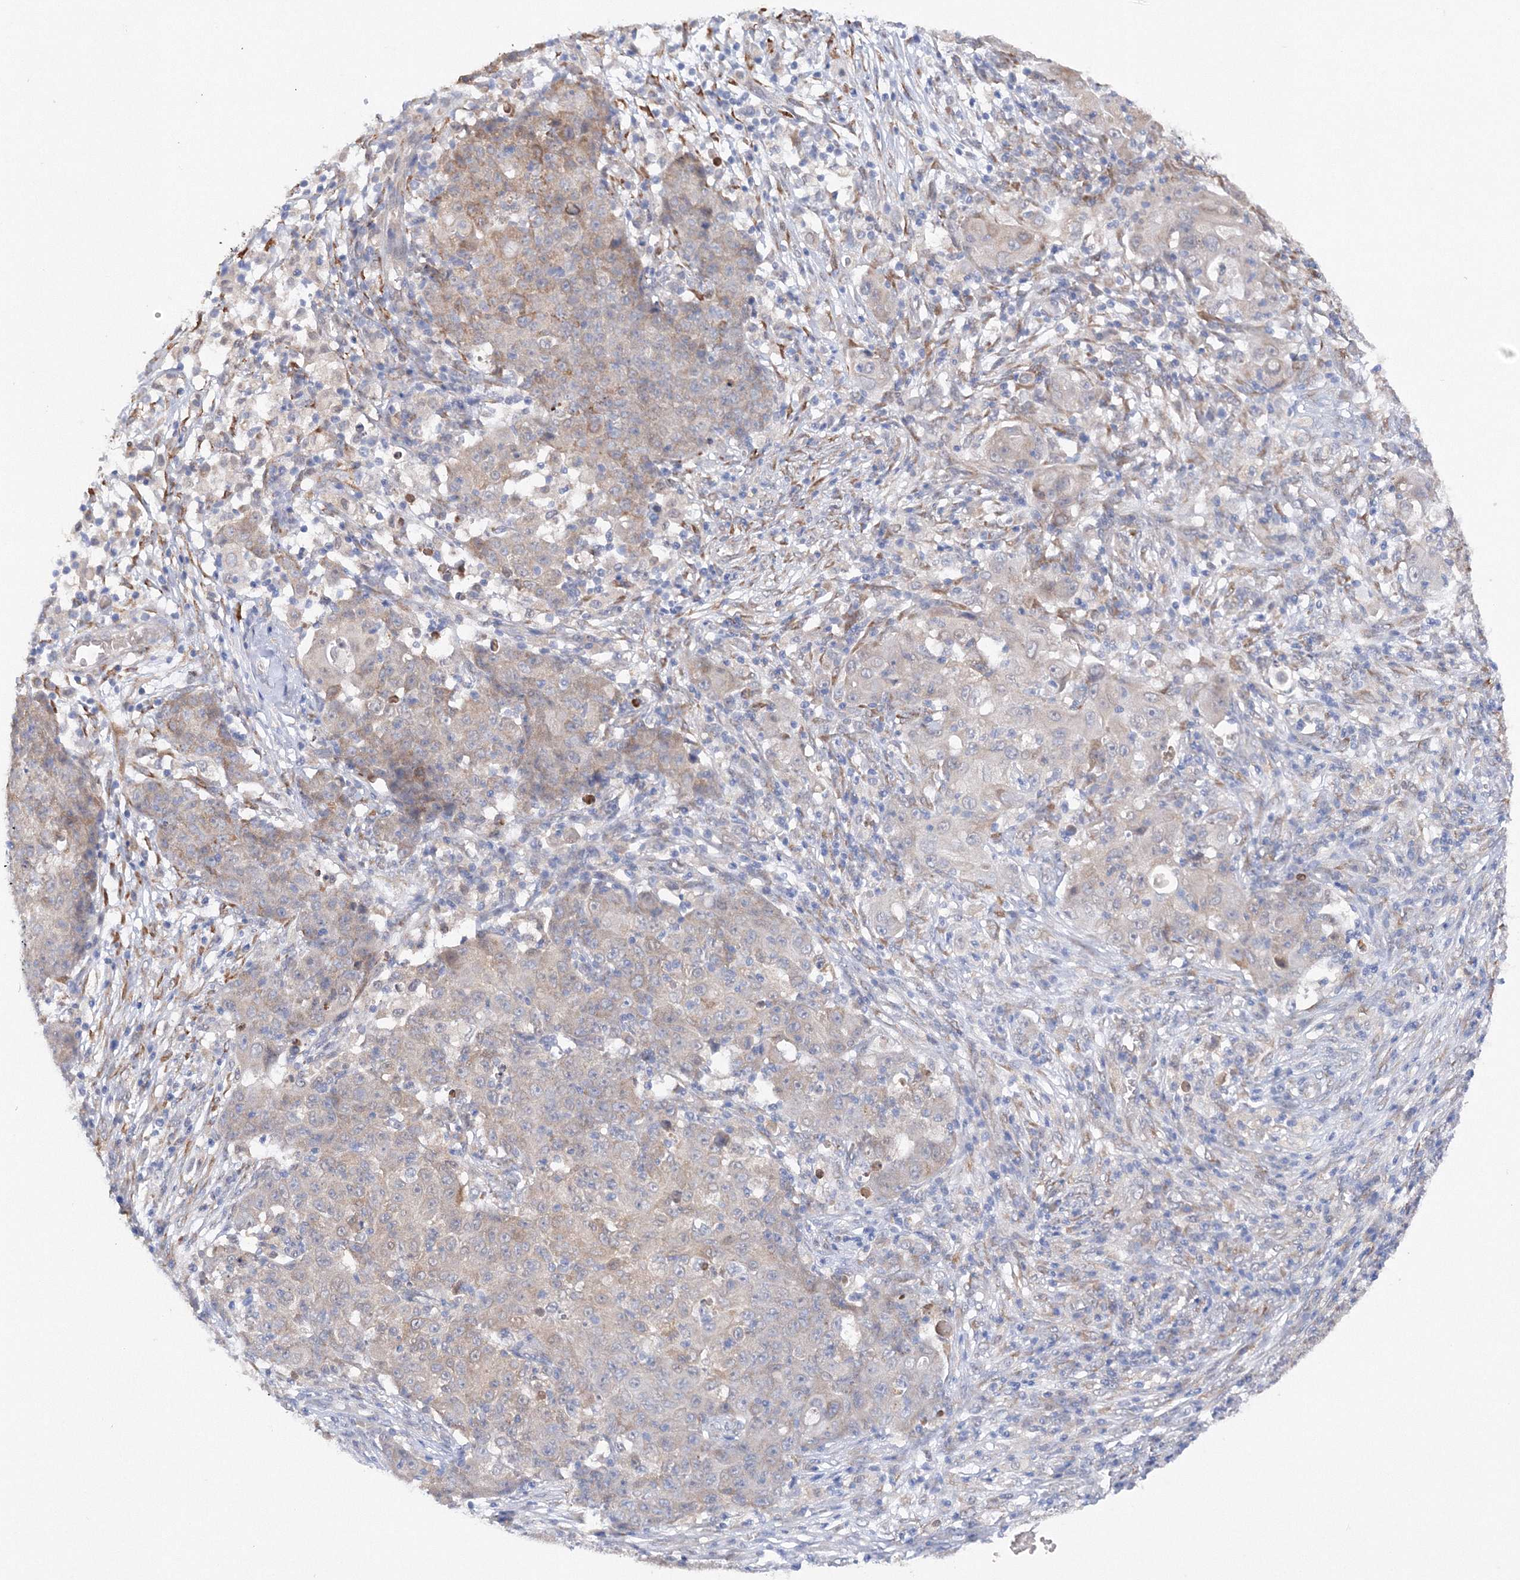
{"staining": {"intensity": "weak", "quantity": "<25%", "location": "cytoplasmic/membranous"}, "tissue": "ovarian cancer", "cell_type": "Tumor cells", "image_type": "cancer", "snomed": [{"axis": "morphology", "description": "Carcinoma, endometroid"}, {"axis": "topography", "description": "Ovary"}], "caption": "IHC of human endometroid carcinoma (ovarian) reveals no expression in tumor cells.", "gene": "DIS3L2", "patient": {"sex": "female", "age": 42}}